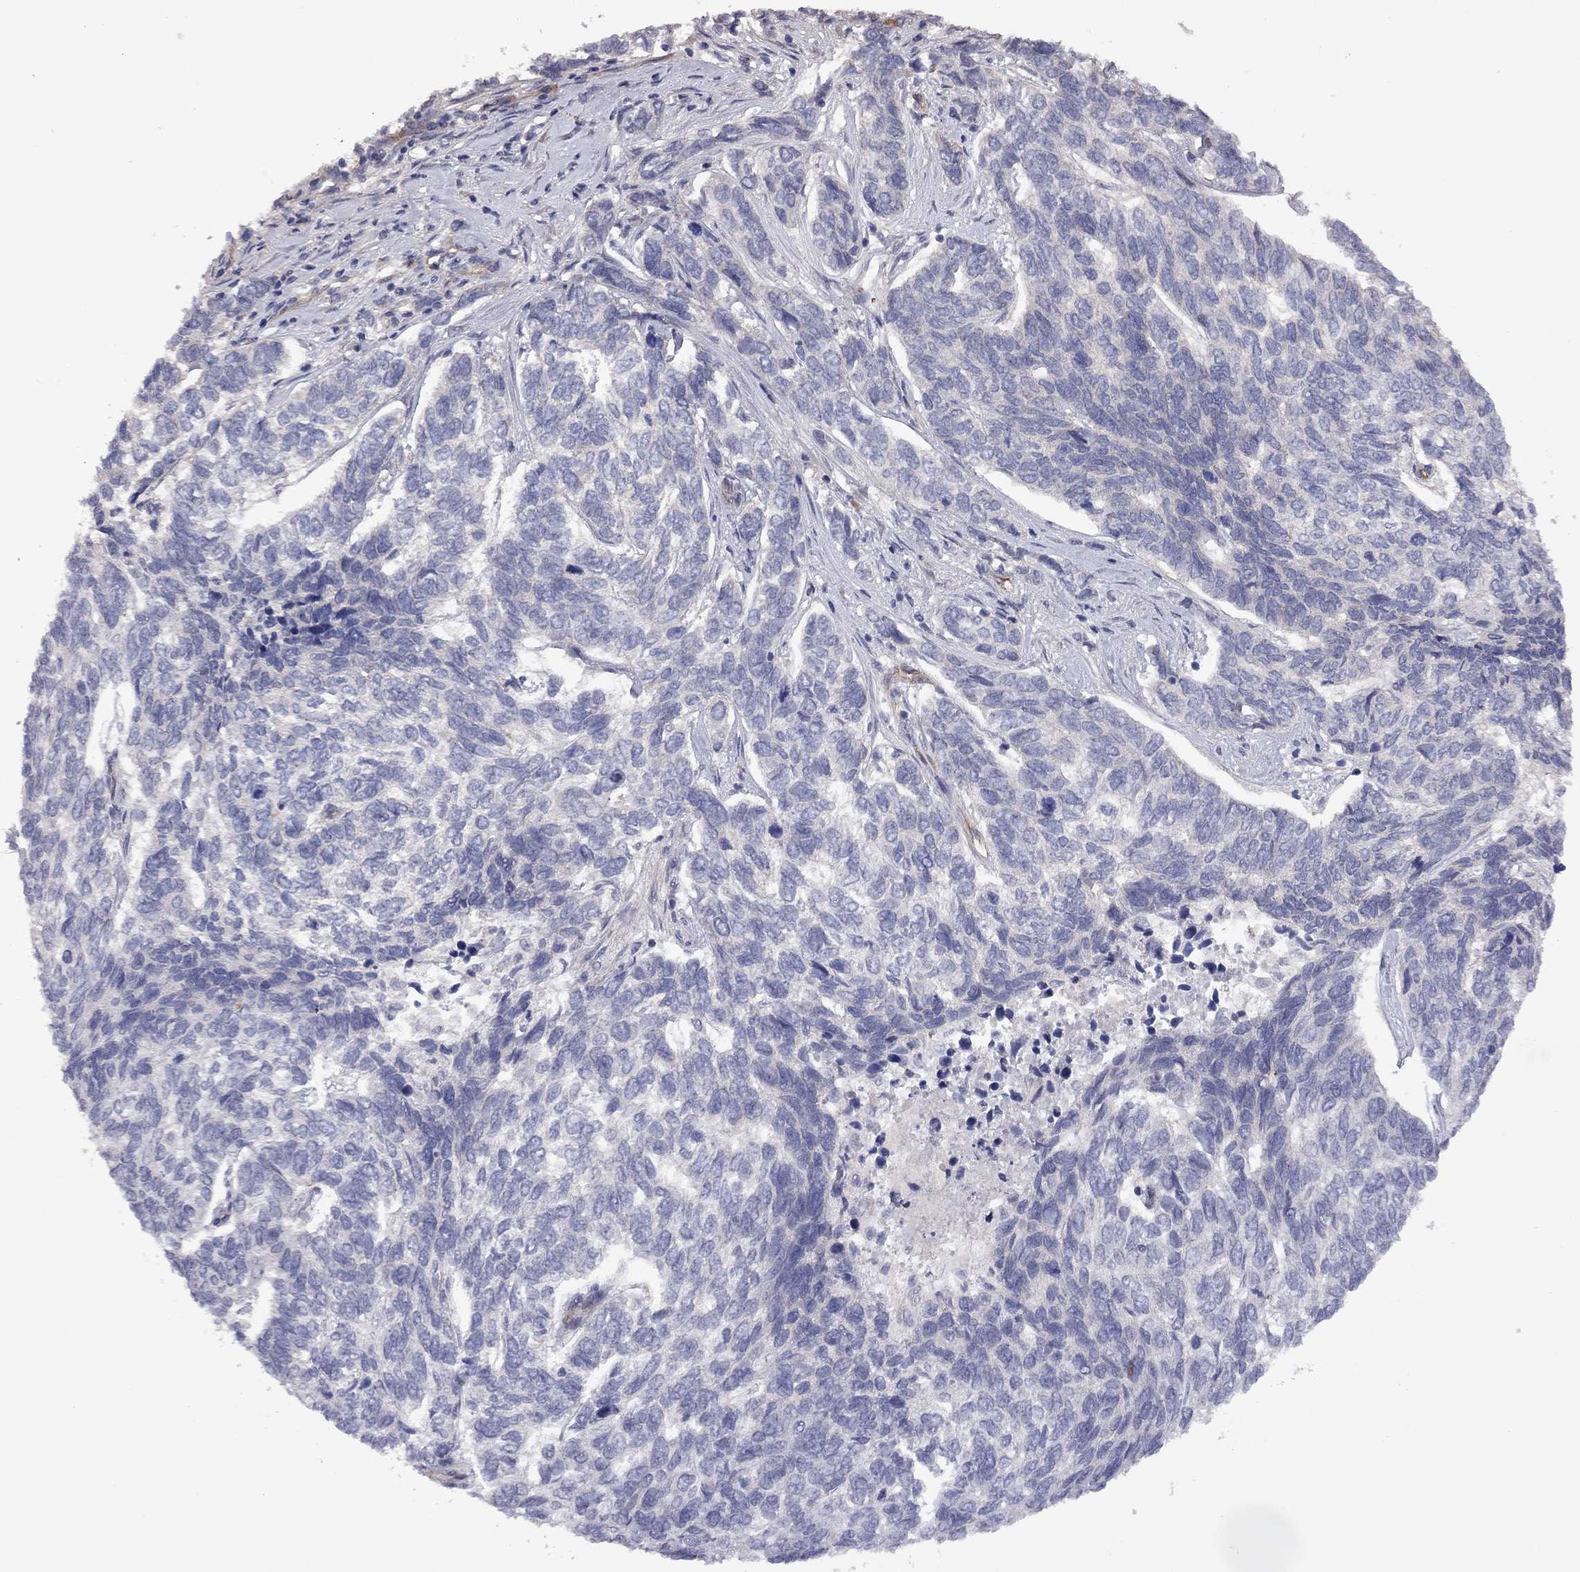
{"staining": {"intensity": "negative", "quantity": "none", "location": "none"}, "tissue": "skin cancer", "cell_type": "Tumor cells", "image_type": "cancer", "snomed": [{"axis": "morphology", "description": "Basal cell carcinoma"}, {"axis": "topography", "description": "Skin"}], "caption": "The IHC micrograph has no significant staining in tumor cells of skin cancer tissue.", "gene": "EXOC3L2", "patient": {"sex": "female", "age": 65}}